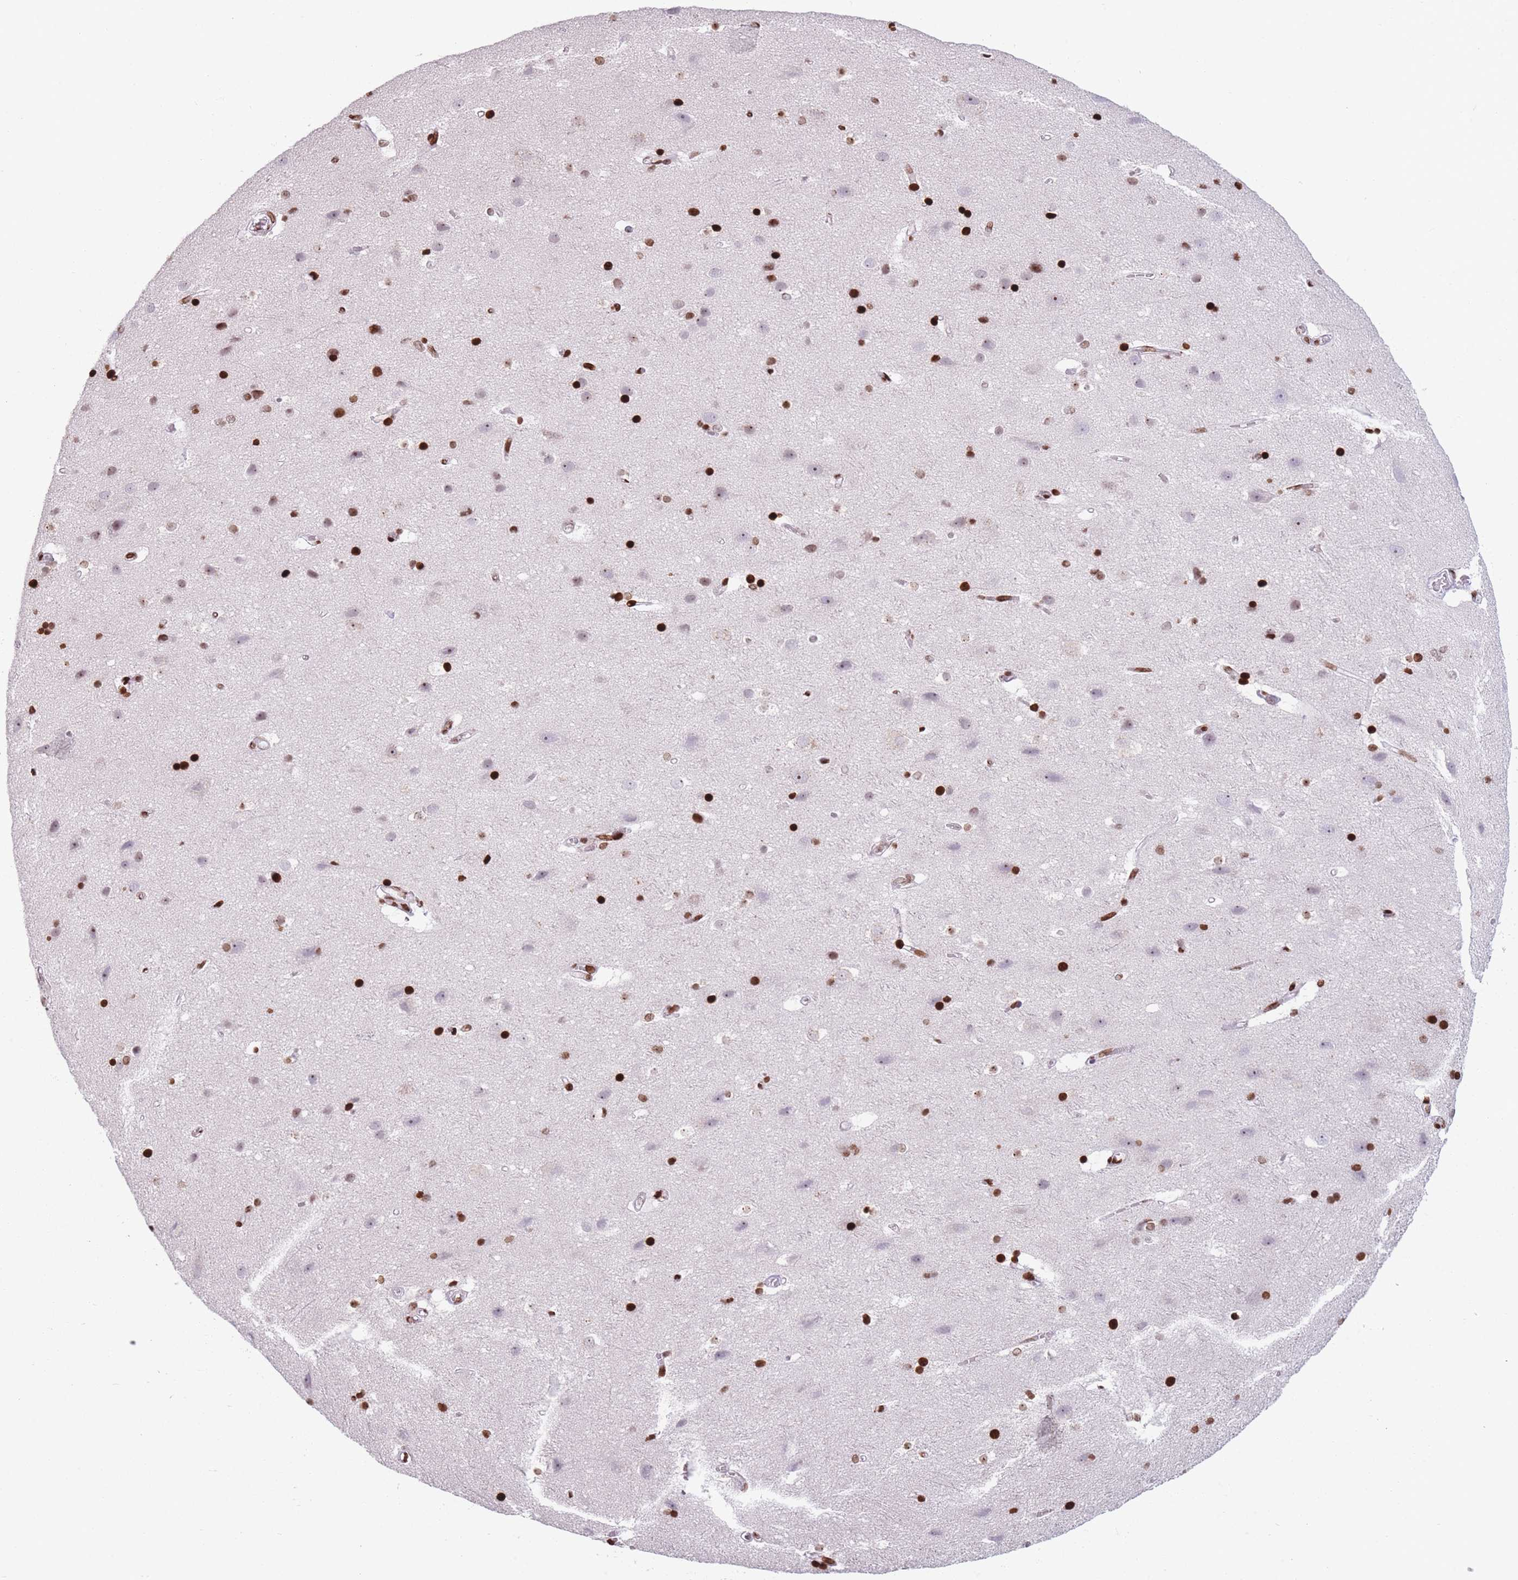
{"staining": {"intensity": "strong", "quantity": ">75%", "location": "nuclear"}, "tissue": "cerebral cortex", "cell_type": "Endothelial cells", "image_type": "normal", "snomed": [{"axis": "morphology", "description": "Normal tissue, NOS"}, {"axis": "topography", "description": "Cerebral cortex"}], "caption": "A high-resolution histopathology image shows immunohistochemistry (IHC) staining of benign cerebral cortex, which exhibits strong nuclear expression in approximately >75% of endothelial cells. The protein is shown in brown color, while the nuclei are stained blue.", "gene": "AK9", "patient": {"sex": "male", "age": 54}}